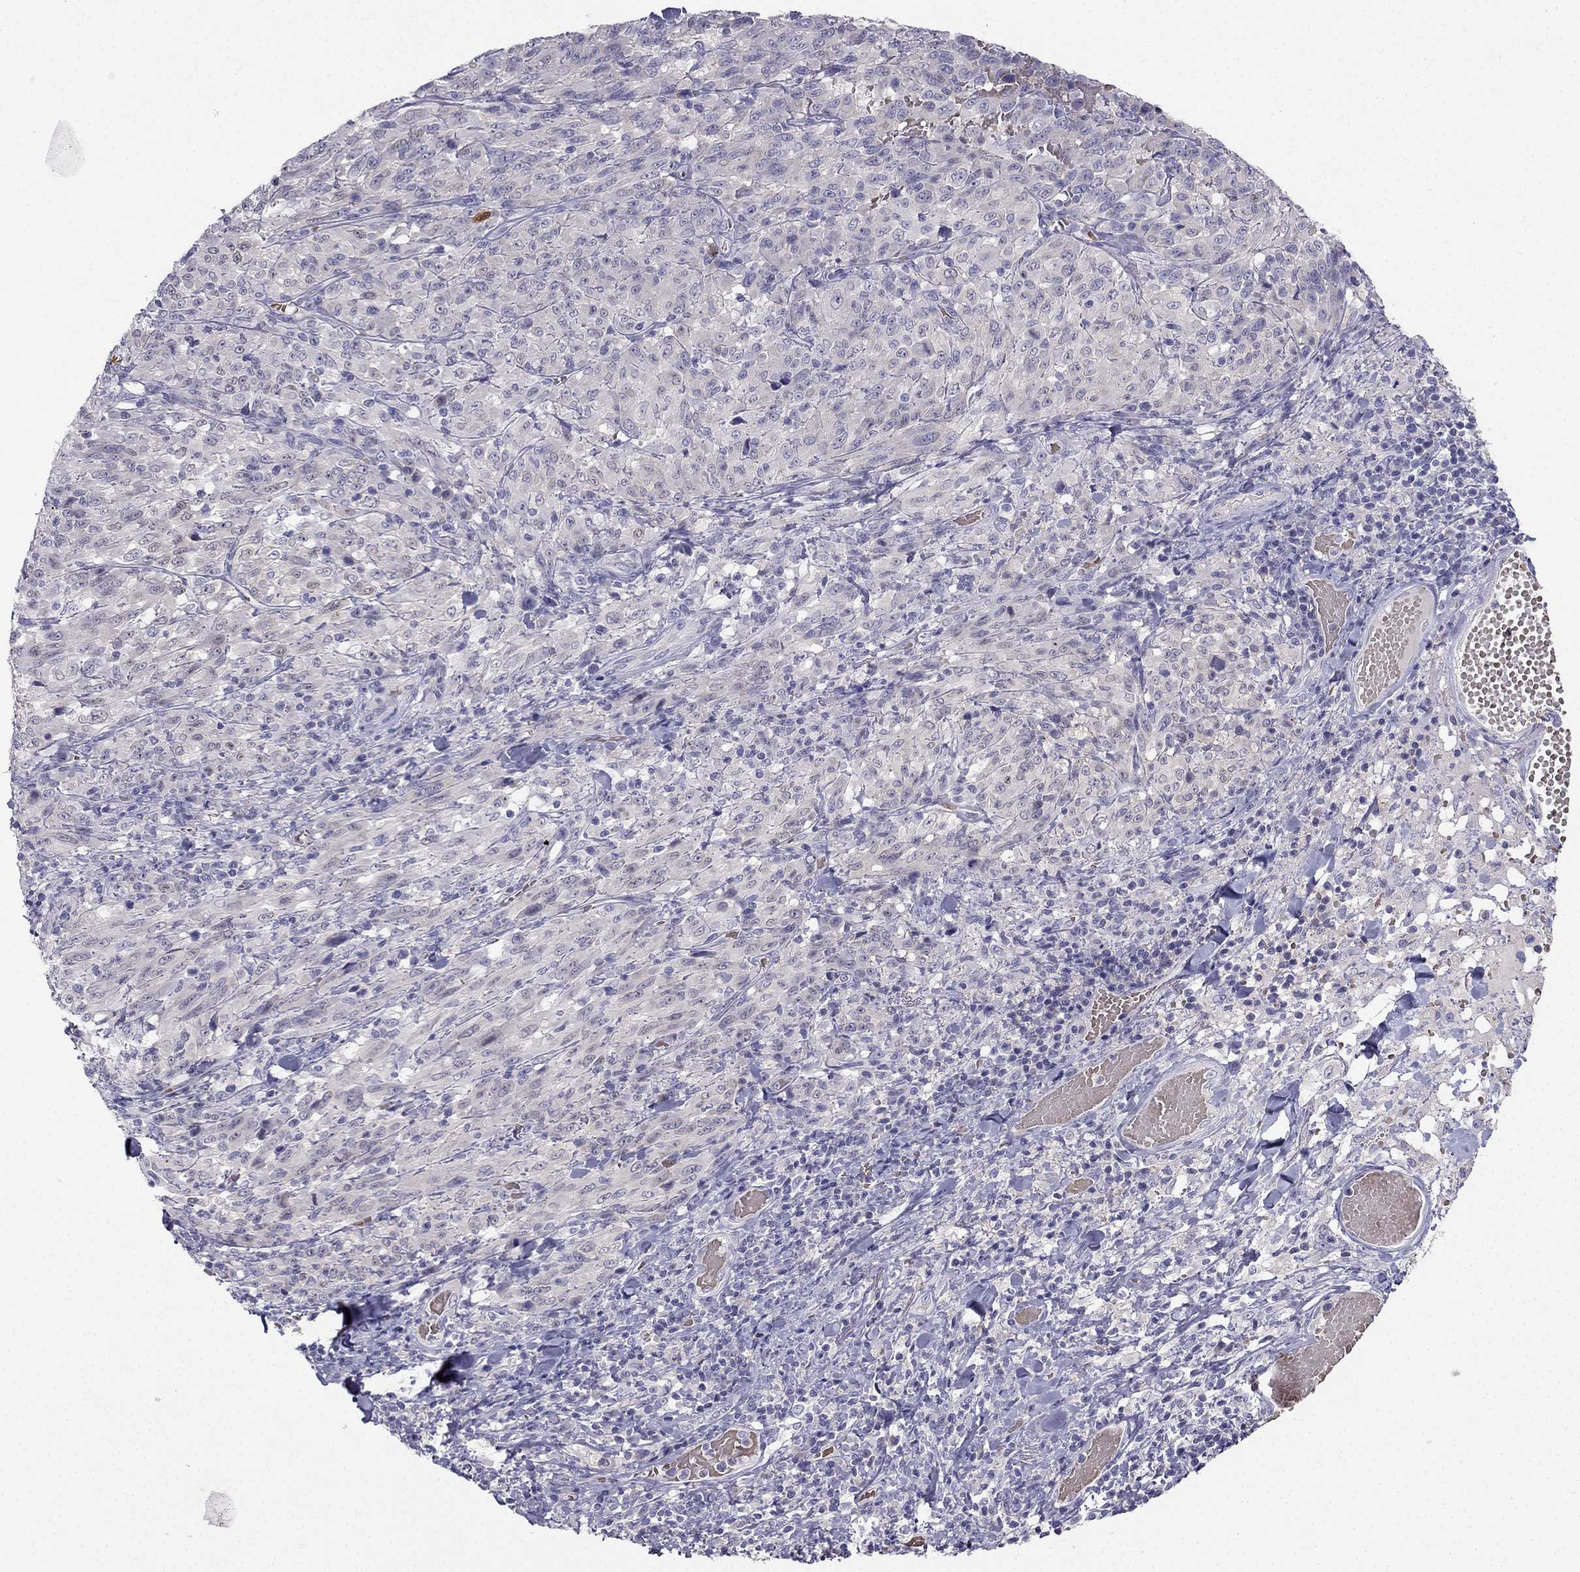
{"staining": {"intensity": "negative", "quantity": "none", "location": "none"}, "tissue": "melanoma", "cell_type": "Tumor cells", "image_type": "cancer", "snomed": [{"axis": "morphology", "description": "Malignant melanoma, NOS"}, {"axis": "topography", "description": "Skin"}], "caption": "Tumor cells show no significant expression in malignant melanoma. (DAB (3,3'-diaminobenzidine) immunohistochemistry, high magnification).", "gene": "RSPH14", "patient": {"sex": "female", "age": 91}}